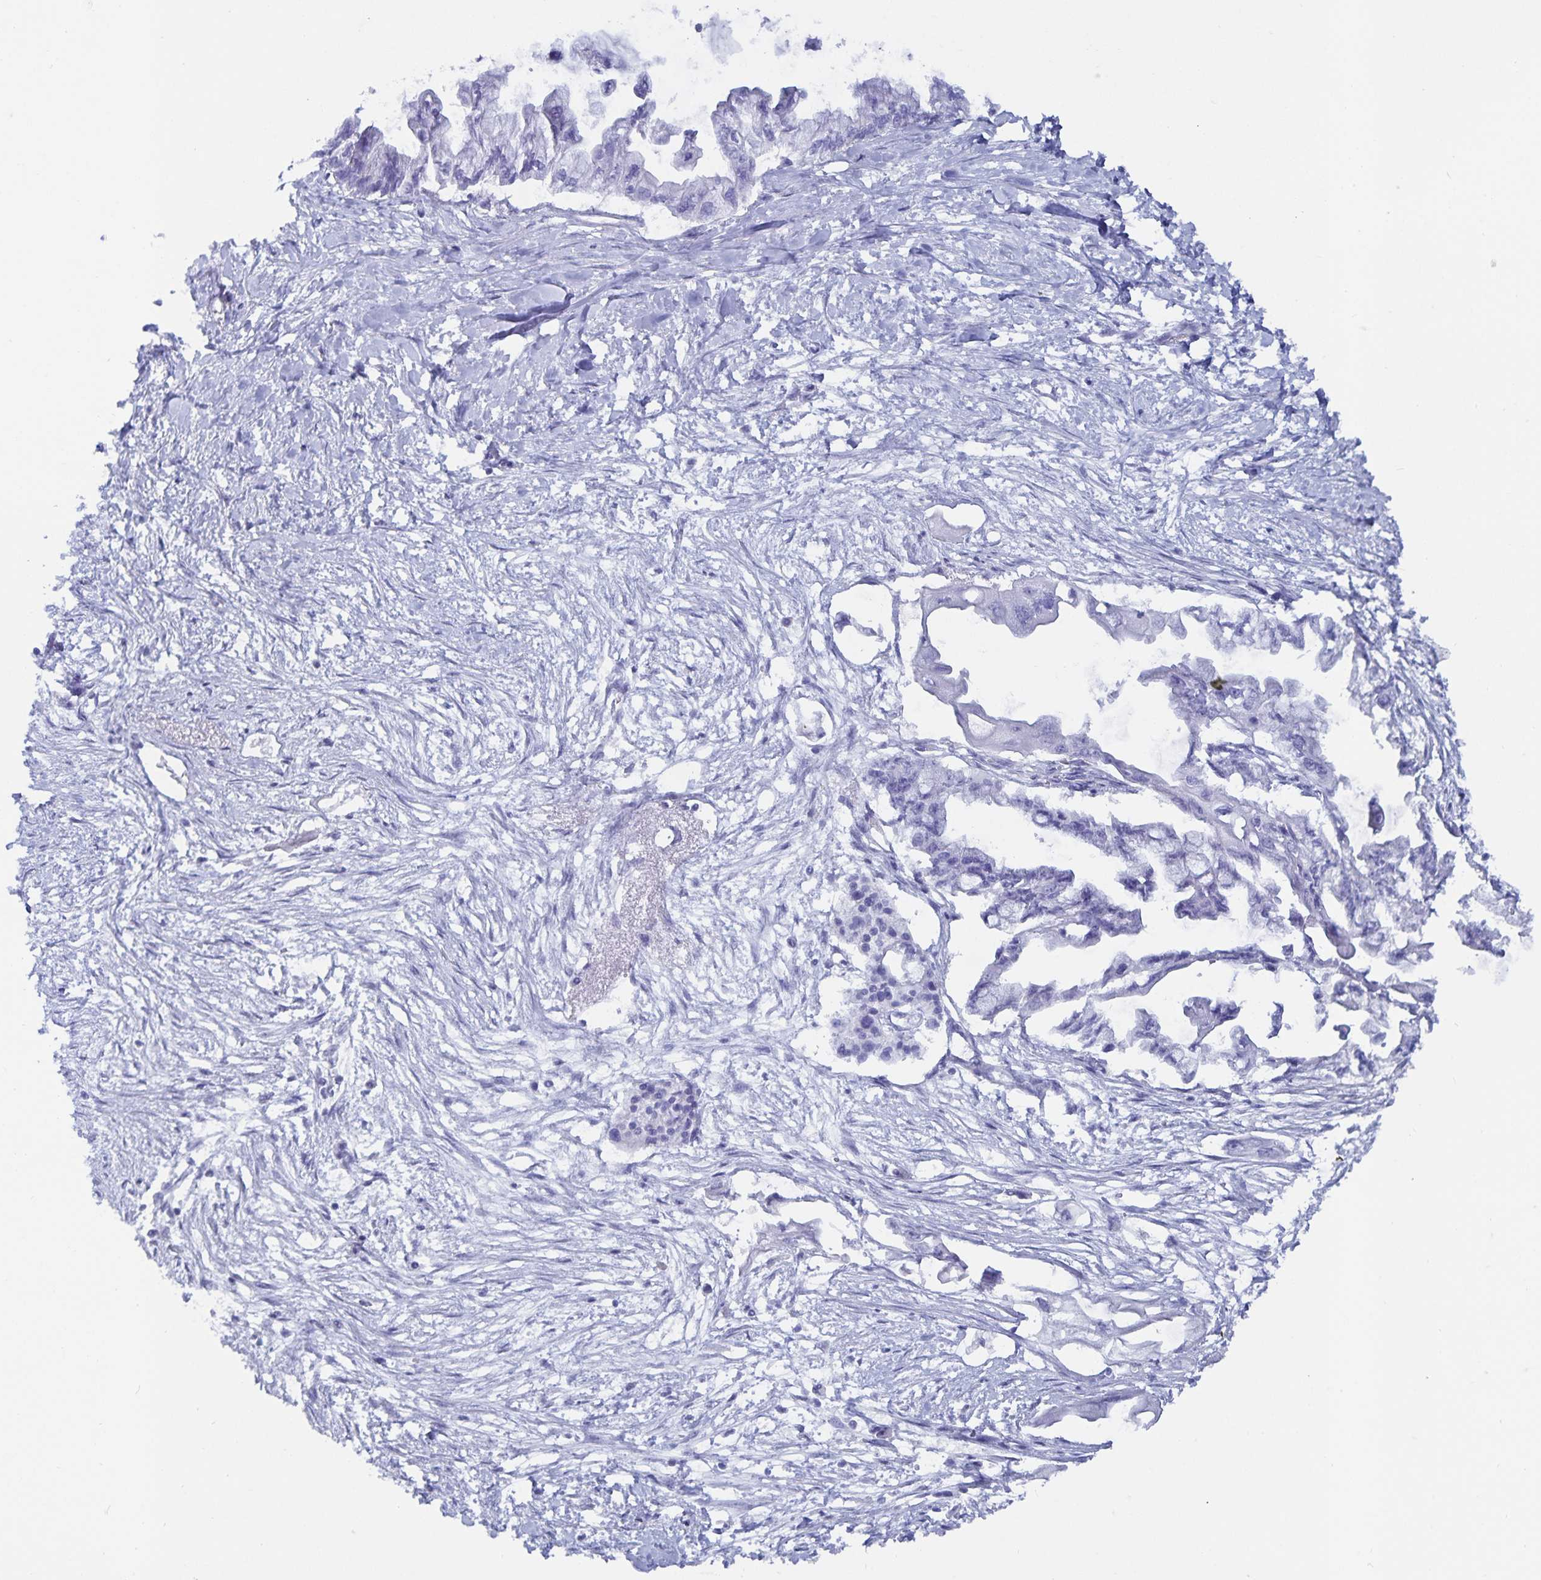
{"staining": {"intensity": "negative", "quantity": "none", "location": "none"}, "tissue": "pancreatic cancer", "cell_type": "Tumor cells", "image_type": "cancer", "snomed": [{"axis": "morphology", "description": "Adenocarcinoma, NOS"}, {"axis": "topography", "description": "Pancreas"}], "caption": "High power microscopy micrograph of an immunohistochemistry image of adenocarcinoma (pancreatic), revealing no significant staining in tumor cells.", "gene": "C19orf73", "patient": {"sex": "male", "age": 61}}